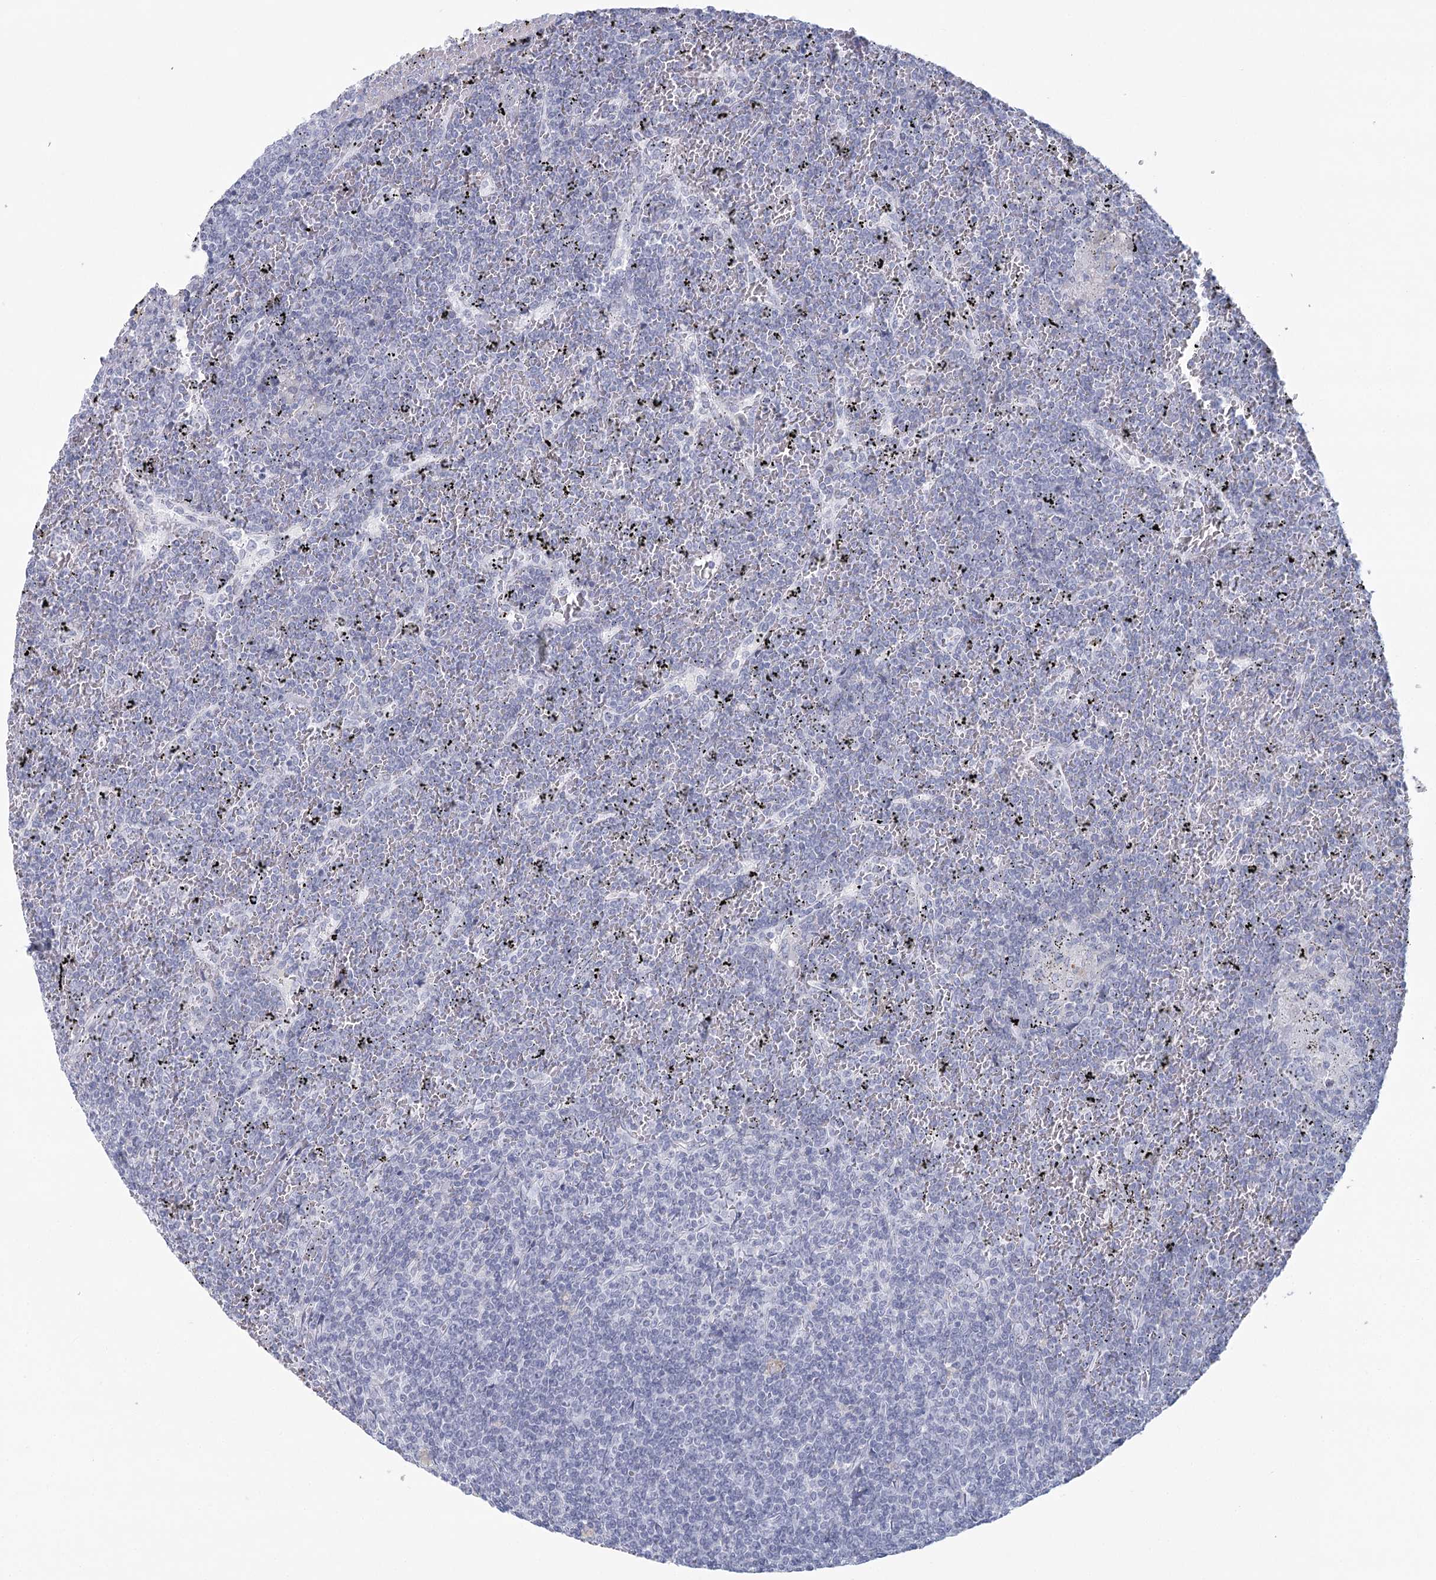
{"staining": {"intensity": "negative", "quantity": "none", "location": "none"}, "tissue": "lymphoma", "cell_type": "Tumor cells", "image_type": "cancer", "snomed": [{"axis": "morphology", "description": "Malignant lymphoma, non-Hodgkin's type, Low grade"}, {"axis": "topography", "description": "Spleen"}], "caption": "Immunohistochemical staining of low-grade malignant lymphoma, non-Hodgkin's type displays no significant staining in tumor cells.", "gene": "WNT8B", "patient": {"sex": "female", "age": 19}}